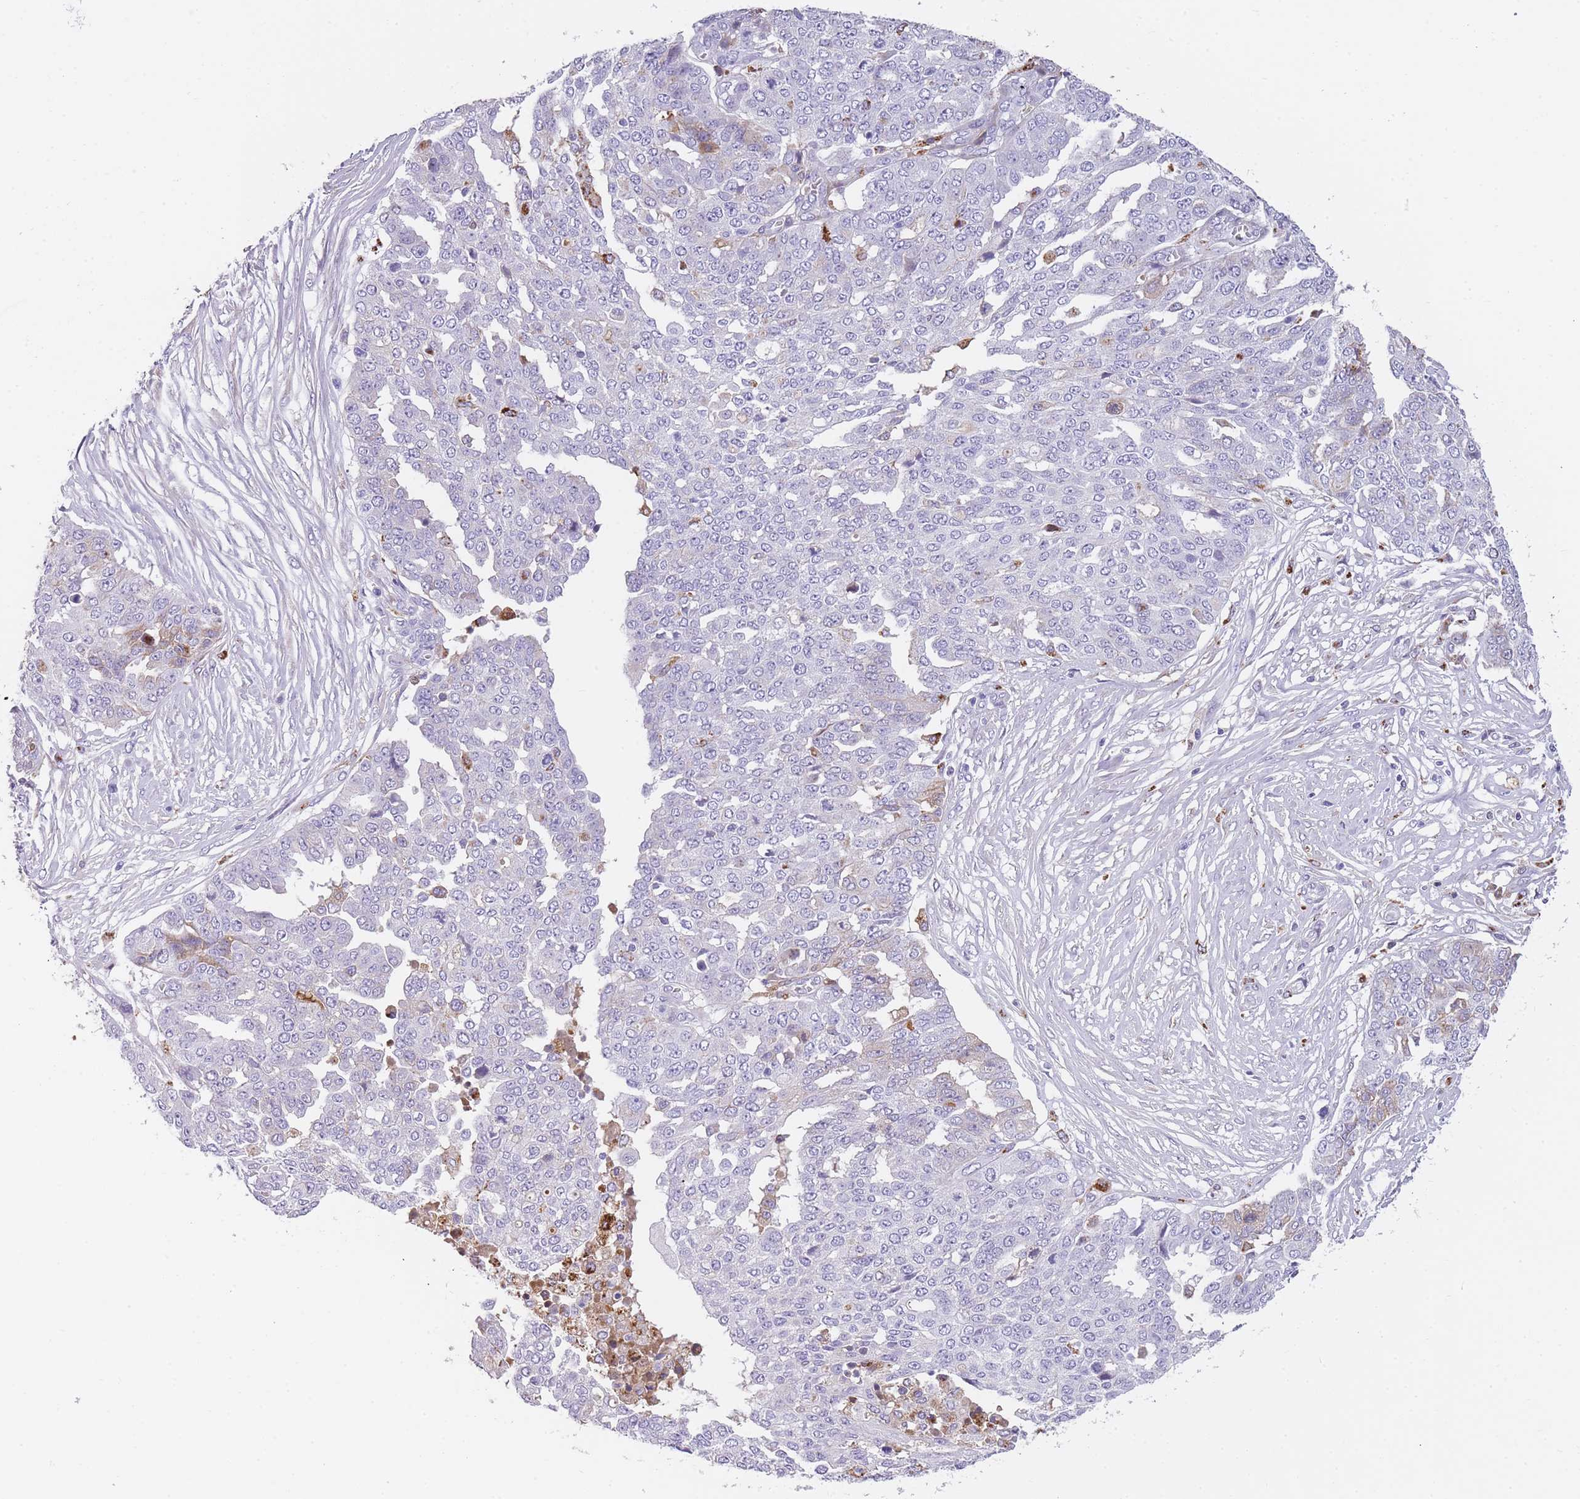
{"staining": {"intensity": "weak", "quantity": "<25%", "location": "cytoplasmic/membranous"}, "tissue": "ovarian cancer", "cell_type": "Tumor cells", "image_type": "cancer", "snomed": [{"axis": "morphology", "description": "Cystadenocarcinoma, serous, NOS"}, {"axis": "topography", "description": "Soft tissue"}, {"axis": "topography", "description": "Ovary"}], "caption": "This is an immunohistochemistry (IHC) photomicrograph of serous cystadenocarcinoma (ovarian). There is no positivity in tumor cells.", "gene": "GNAT1", "patient": {"sex": "female", "age": 57}}